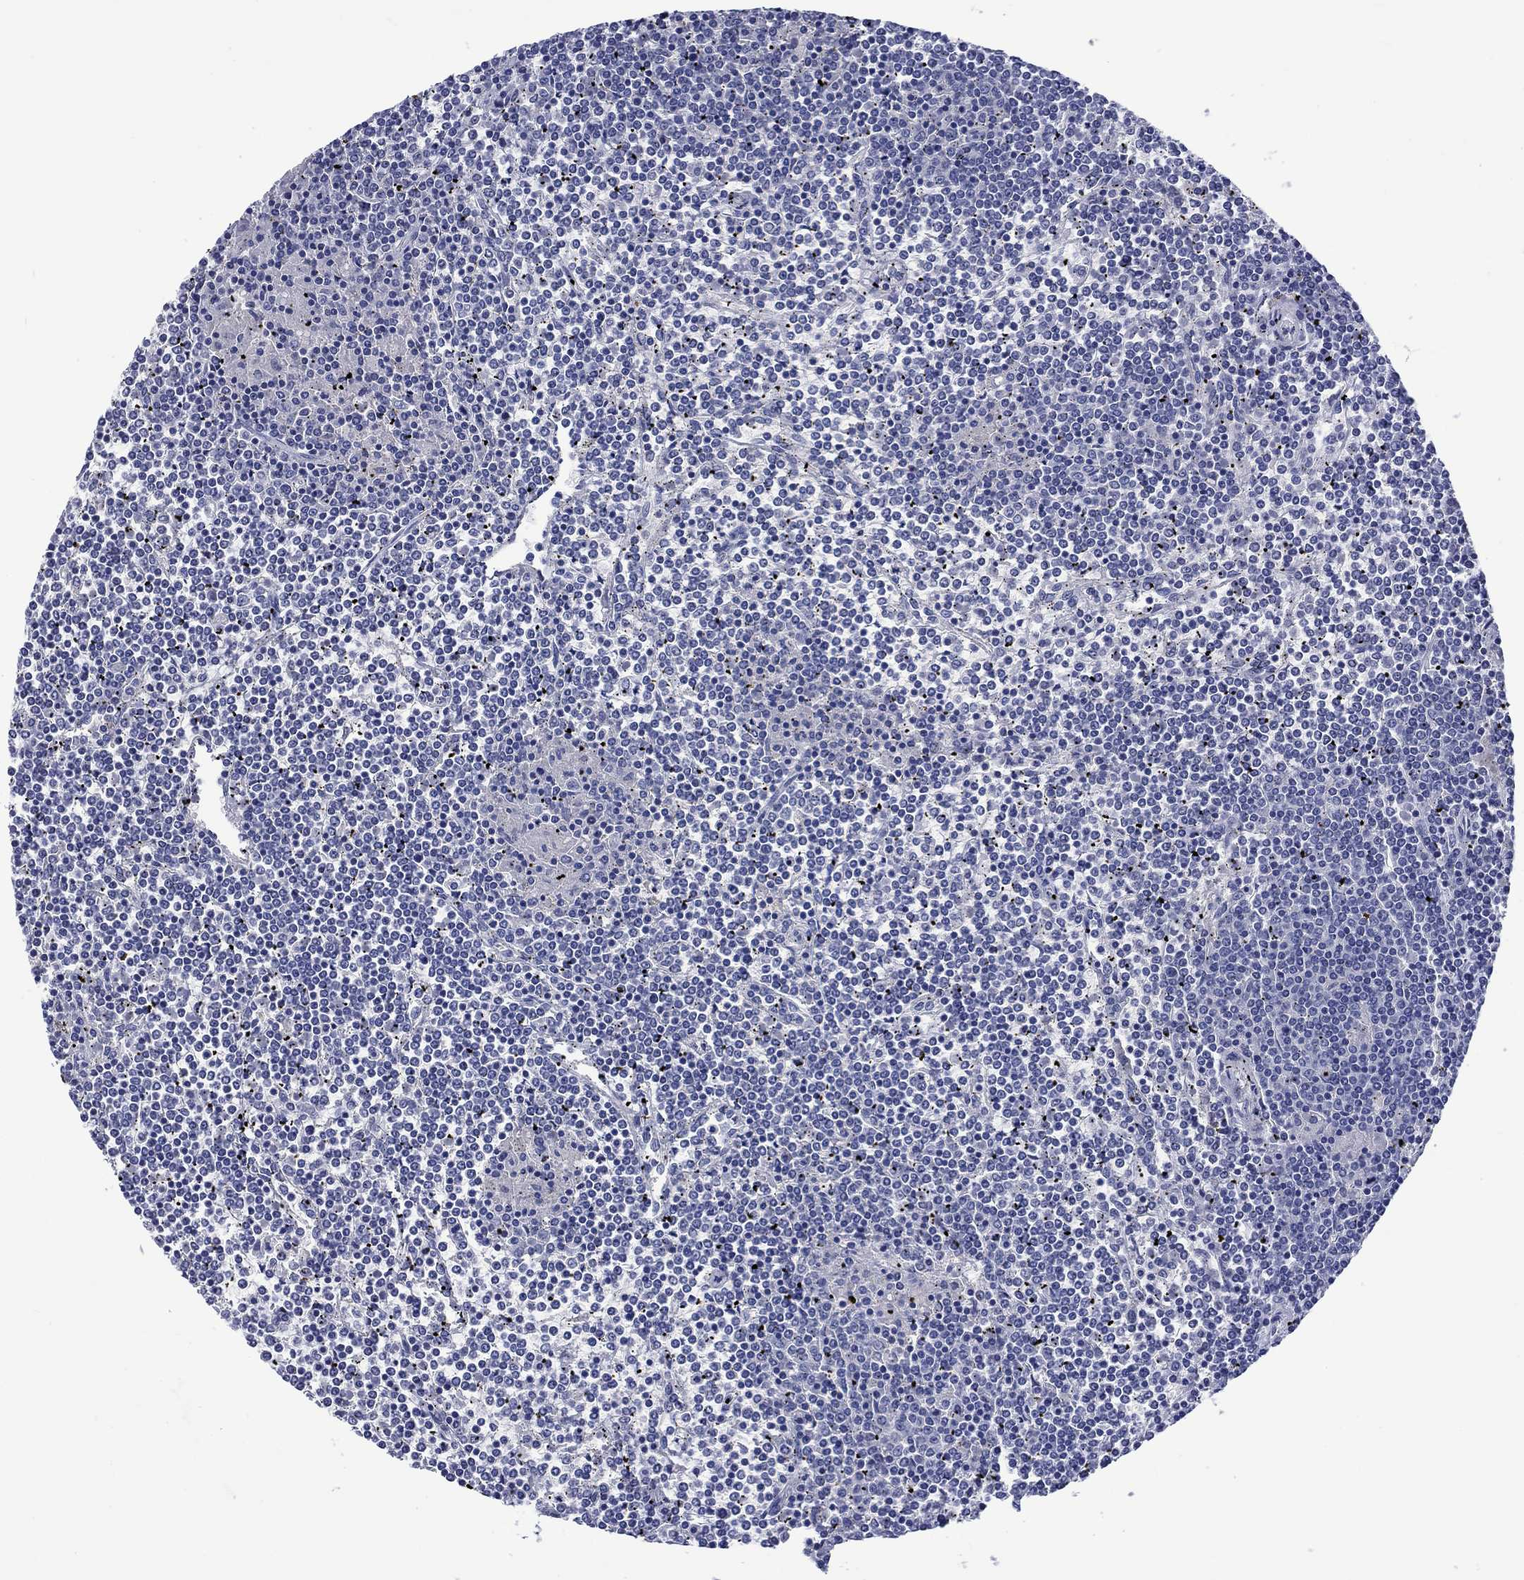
{"staining": {"intensity": "negative", "quantity": "none", "location": "none"}, "tissue": "lymphoma", "cell_type": "Tumor cells", "image_type": "cancer", "snomed": [{"axis": "morphology", "description": "Malignant lymphoma, non-Hodgkin's type, Low grade"}, {"axis": "topography", "description": "Spleen"}], "caption": "Tumor cells are negative for brown protein staining in malignant lymphoma, non-Hodgkin's type (low-grade). Brightfield microscopy of IHC stained with DAB (brown) and hematoxylin (blue), captured at high magnification.", "gene": "TOMM20L", "patient": {"sex": "female", "age": 19}}